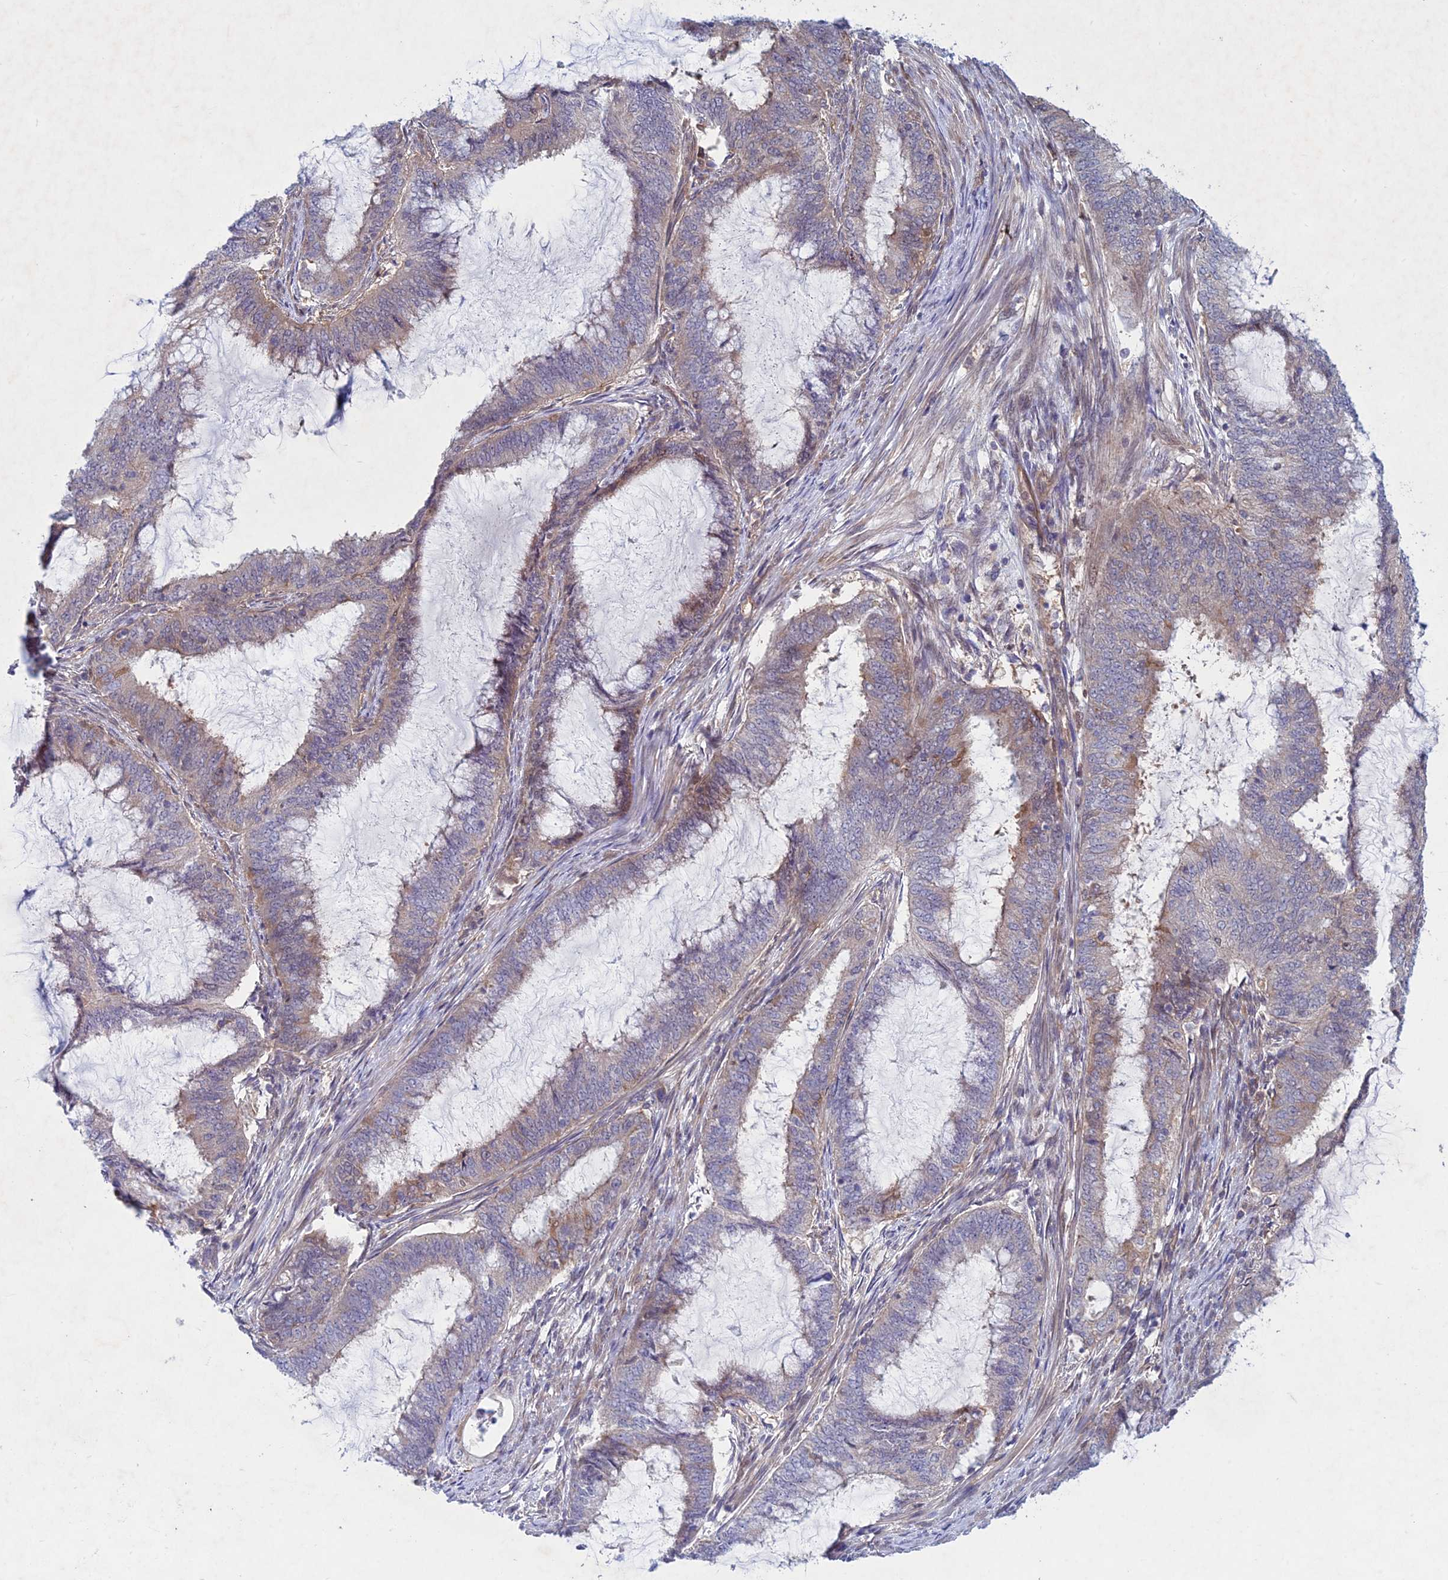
{"staining": {"intensity": "weak", "quantity": "<25%", "location": "cytoplasmic/membranous"}, "tissue": "endometrial cancer", "cell_type": "Tumor cells", "image_type": "cancer", "snomed": [{"axis": "morphology", "description": "Adenocarcinoma, NOS"}, {"axis": "topography", "description": "Endometrium"}], "caption": "Endometrial cancer was stained to show a protein in brown. There is no significant staining in tumor cells. The staining is performed using DAB brown chromogen with nuclei counter-stained in using hematoxylin.", "gene": "PTHLH", "patient": {"sex": "female", "age": 51}}